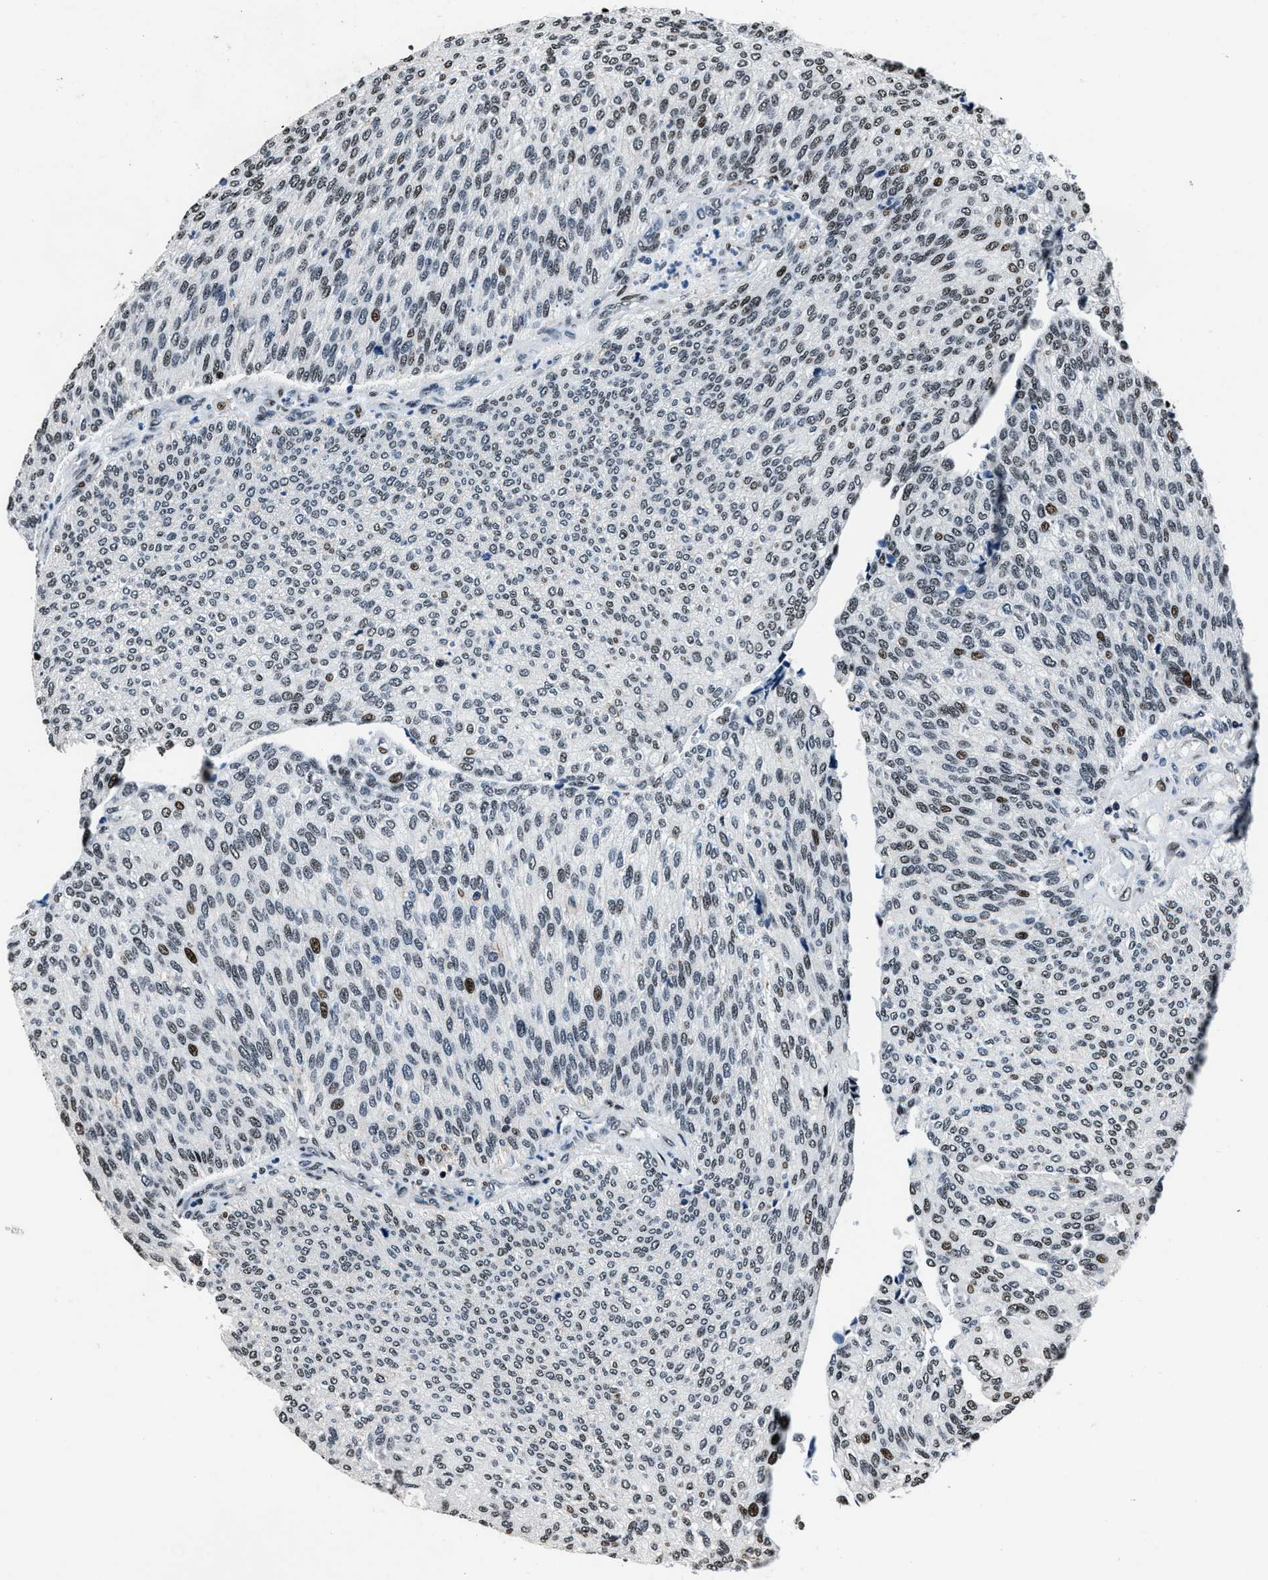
{"staining": {"intensity": "moderate", "quantity": "<25%", "location": "nuclear"}, "tissue": "urothelial cancer", "cell_type": "Tumor cells", "image_type": "cancer", "snomed": [{"axis": "morphology", "description": "Urothelial carcinoma, Low grade"}, {"axis": "topography", "description": "Urinary bladder"}], "caption": "Brown immunohistochemical staining in human urothelial cancer demonstrates moderate nuclear expression in about <25% of tumor cells. (IHC, brightfield microscopy, high magnification).", "gene": "PPIE", "patient": {"sex": "female", "age": 79}}